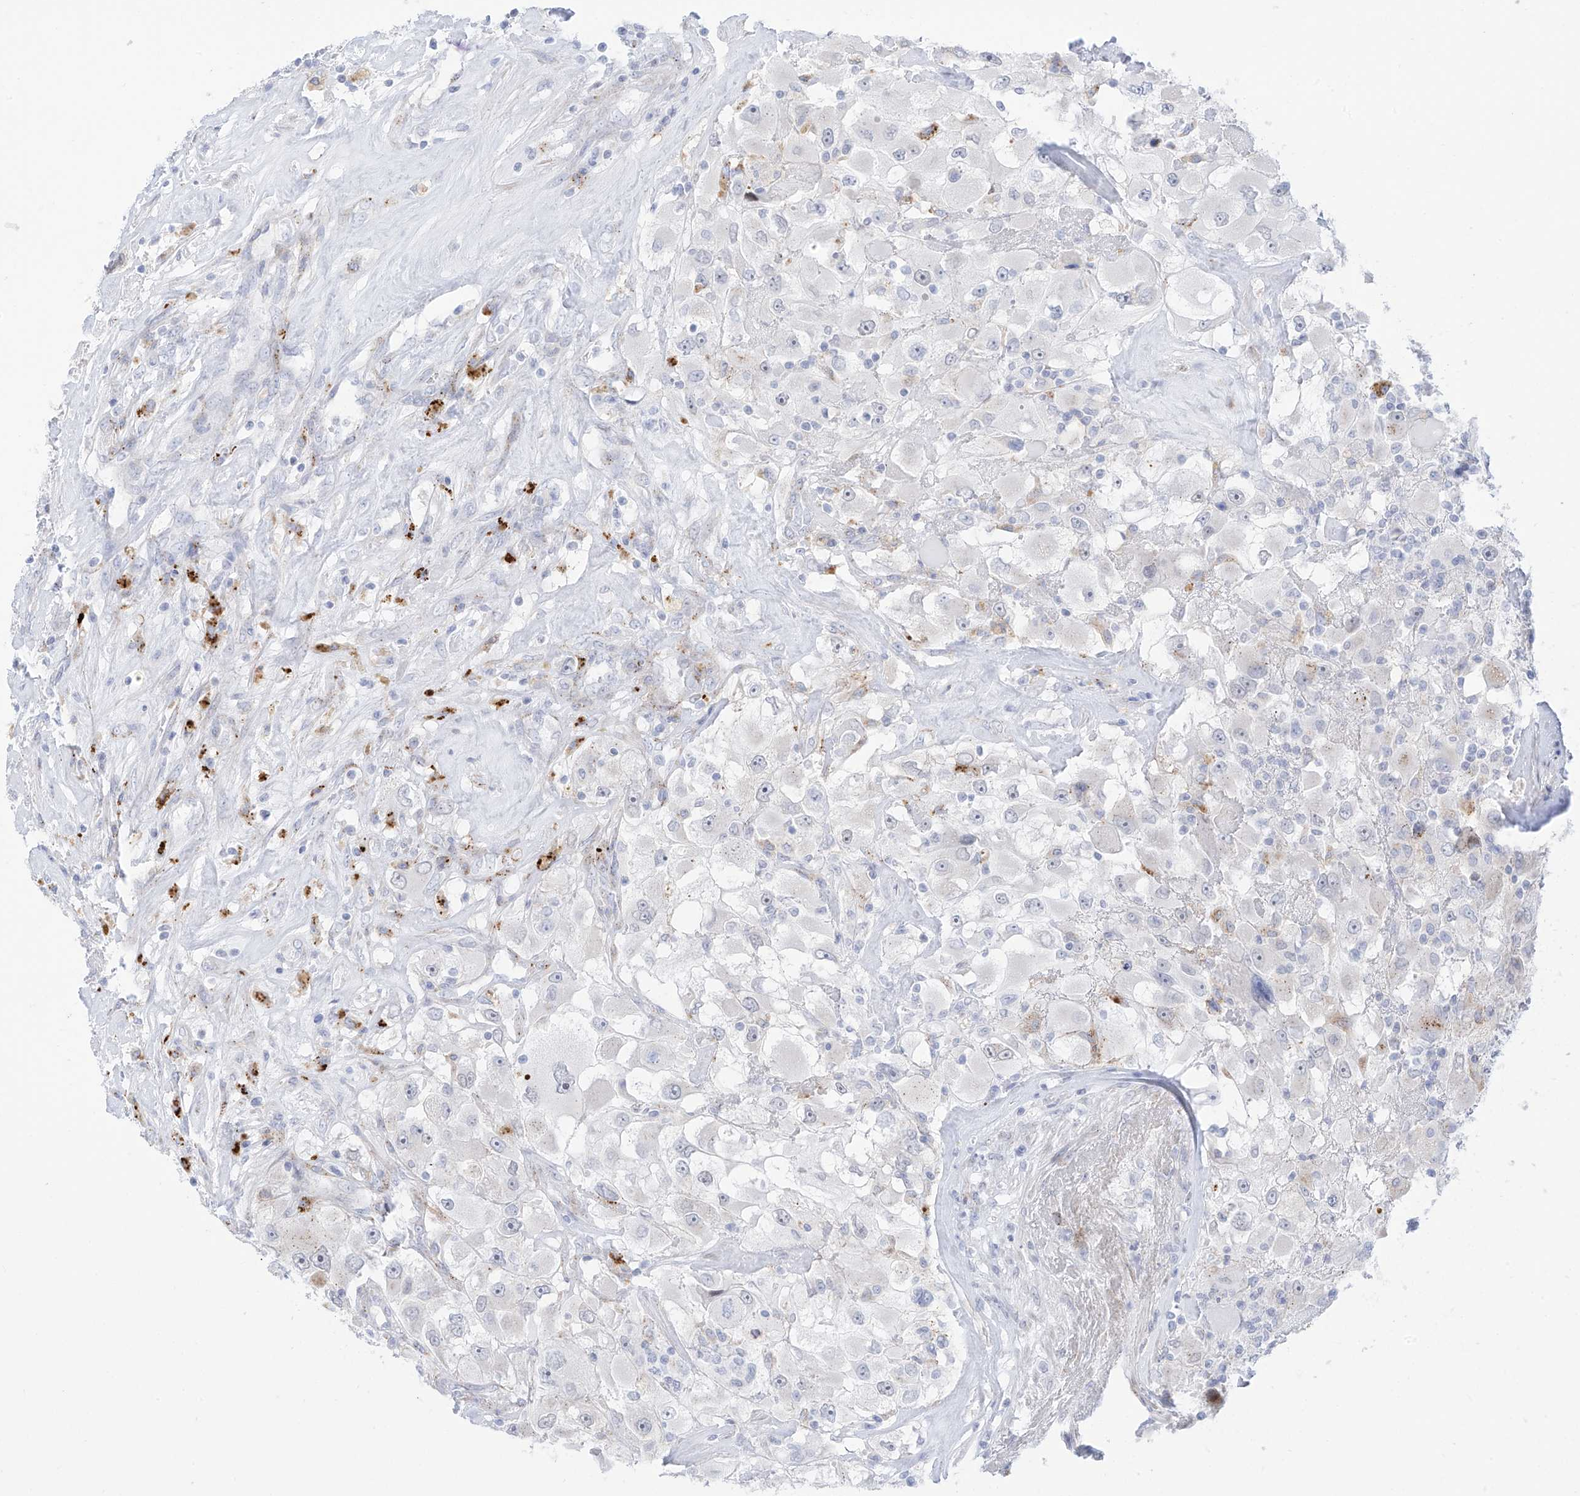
{"staining": {"intensity": "negative", "quantity": "none", "location": "none"}, "tissue": "renal cancer", "cell_type": "Tumor cells", "image_type": "cancer", "snomed": [{"axis": "morphology", "description": "Adenocarcinoma, NOS"}, {"axis": "topography", "description": "Kidney"}], "caption": "This is a histopathology image of IHC staining of adenocarcinoma (renal), which shows no staining in tumor cells.", "gene": "PSPH", "patient": {"sex": "female", "age": 52}}